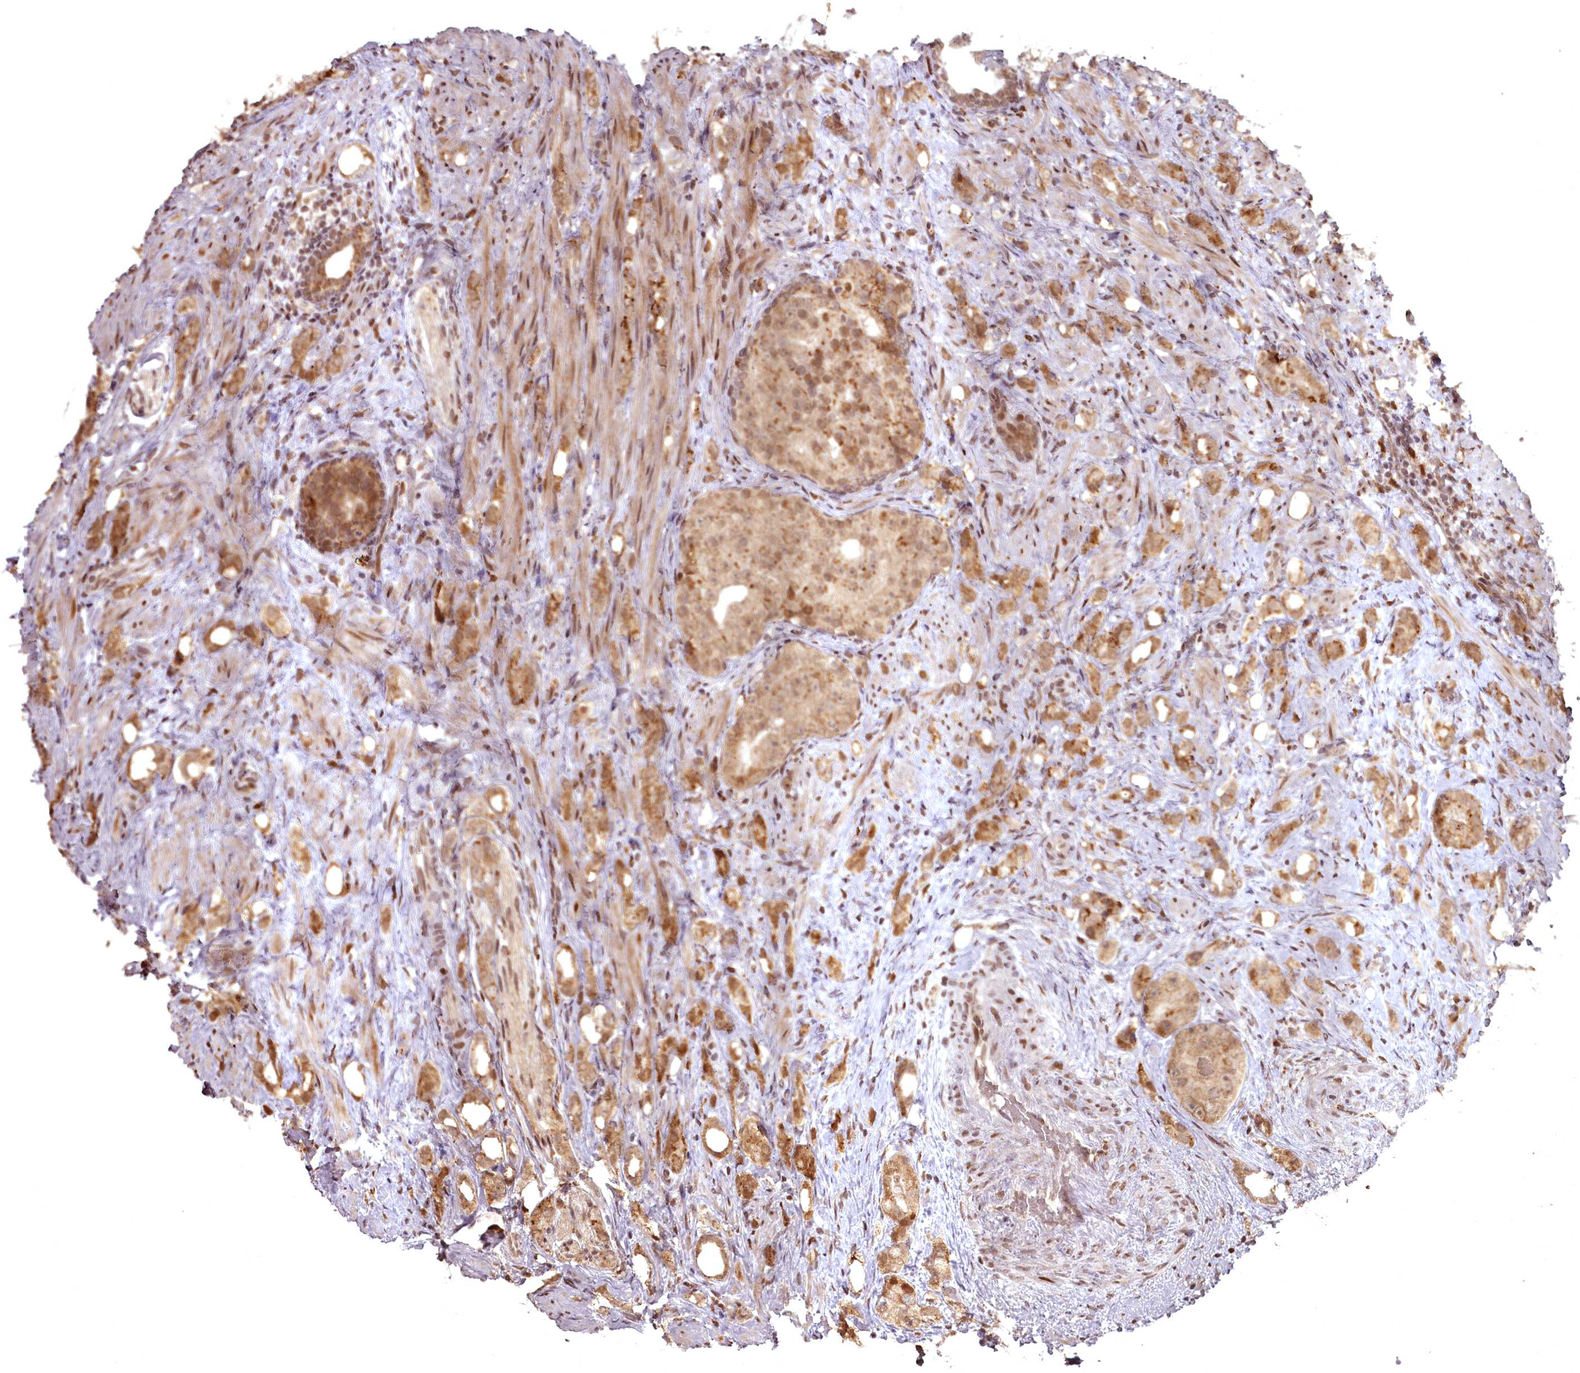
{"staining": {"intensity": "moderate", "quantity": ">75%", "location": "cytoplasmic/membranous,nuclear"}, "tissue": "prostate cancer", "cell_type": "Tumor cells", "image_type": "cancer", "snomed": [{"axis": "morphology", "description": "Adenocarcinoma, High grade"}, {"axis": "topography", "description": "Prostate"}], "caption": "High-power microscopy captured an IHC micrograph of high-grade adenocarcinoma (prostate), revealing moderate cytoplasmic/membranous and nuclear expression in approximately >75% of tumor cells. (Brightfield microscopy of DAB IHC at high magnification).", "gene": "CEP83", "patient": {"sex": "male", "age": 63}}